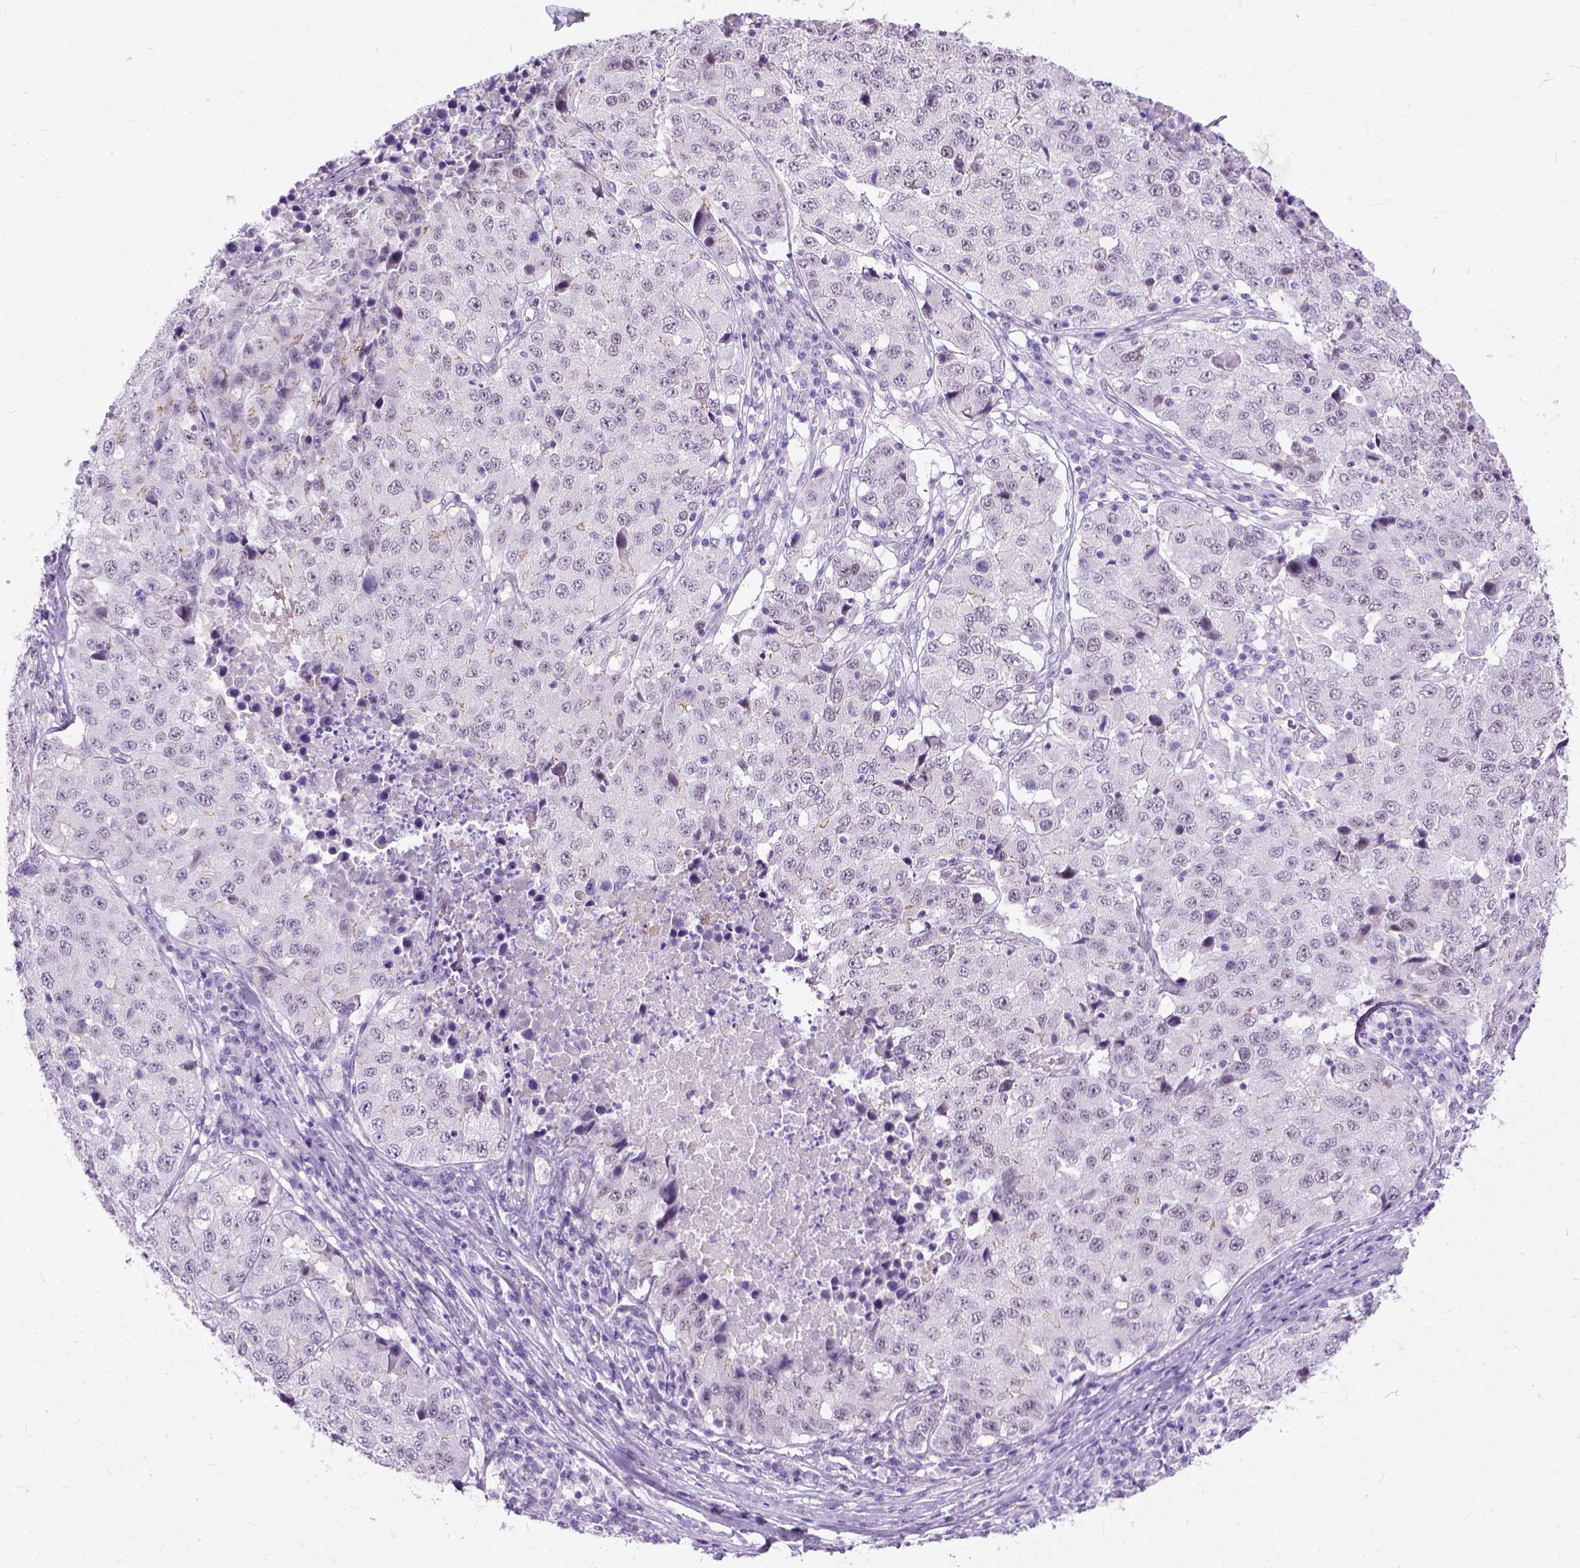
{"staining": {"intensity": "negative", "quantity": "none", "location": "none"}, "tissue": "stomach cancer", "cell_type": "Tumor cells", "image_type": "cancer", "snomed": [{"axis": "morphology", "description": "Adenocarcinoma, NOS"}, {"axis": "topography", "description": "Stomach"}], "caption": "Immunohistochemistry of stomach adenocarcinoma shows no staining in tumor cells.", "gene": "ADGRF1", "patient": {"sex": "male", "age": 71}}